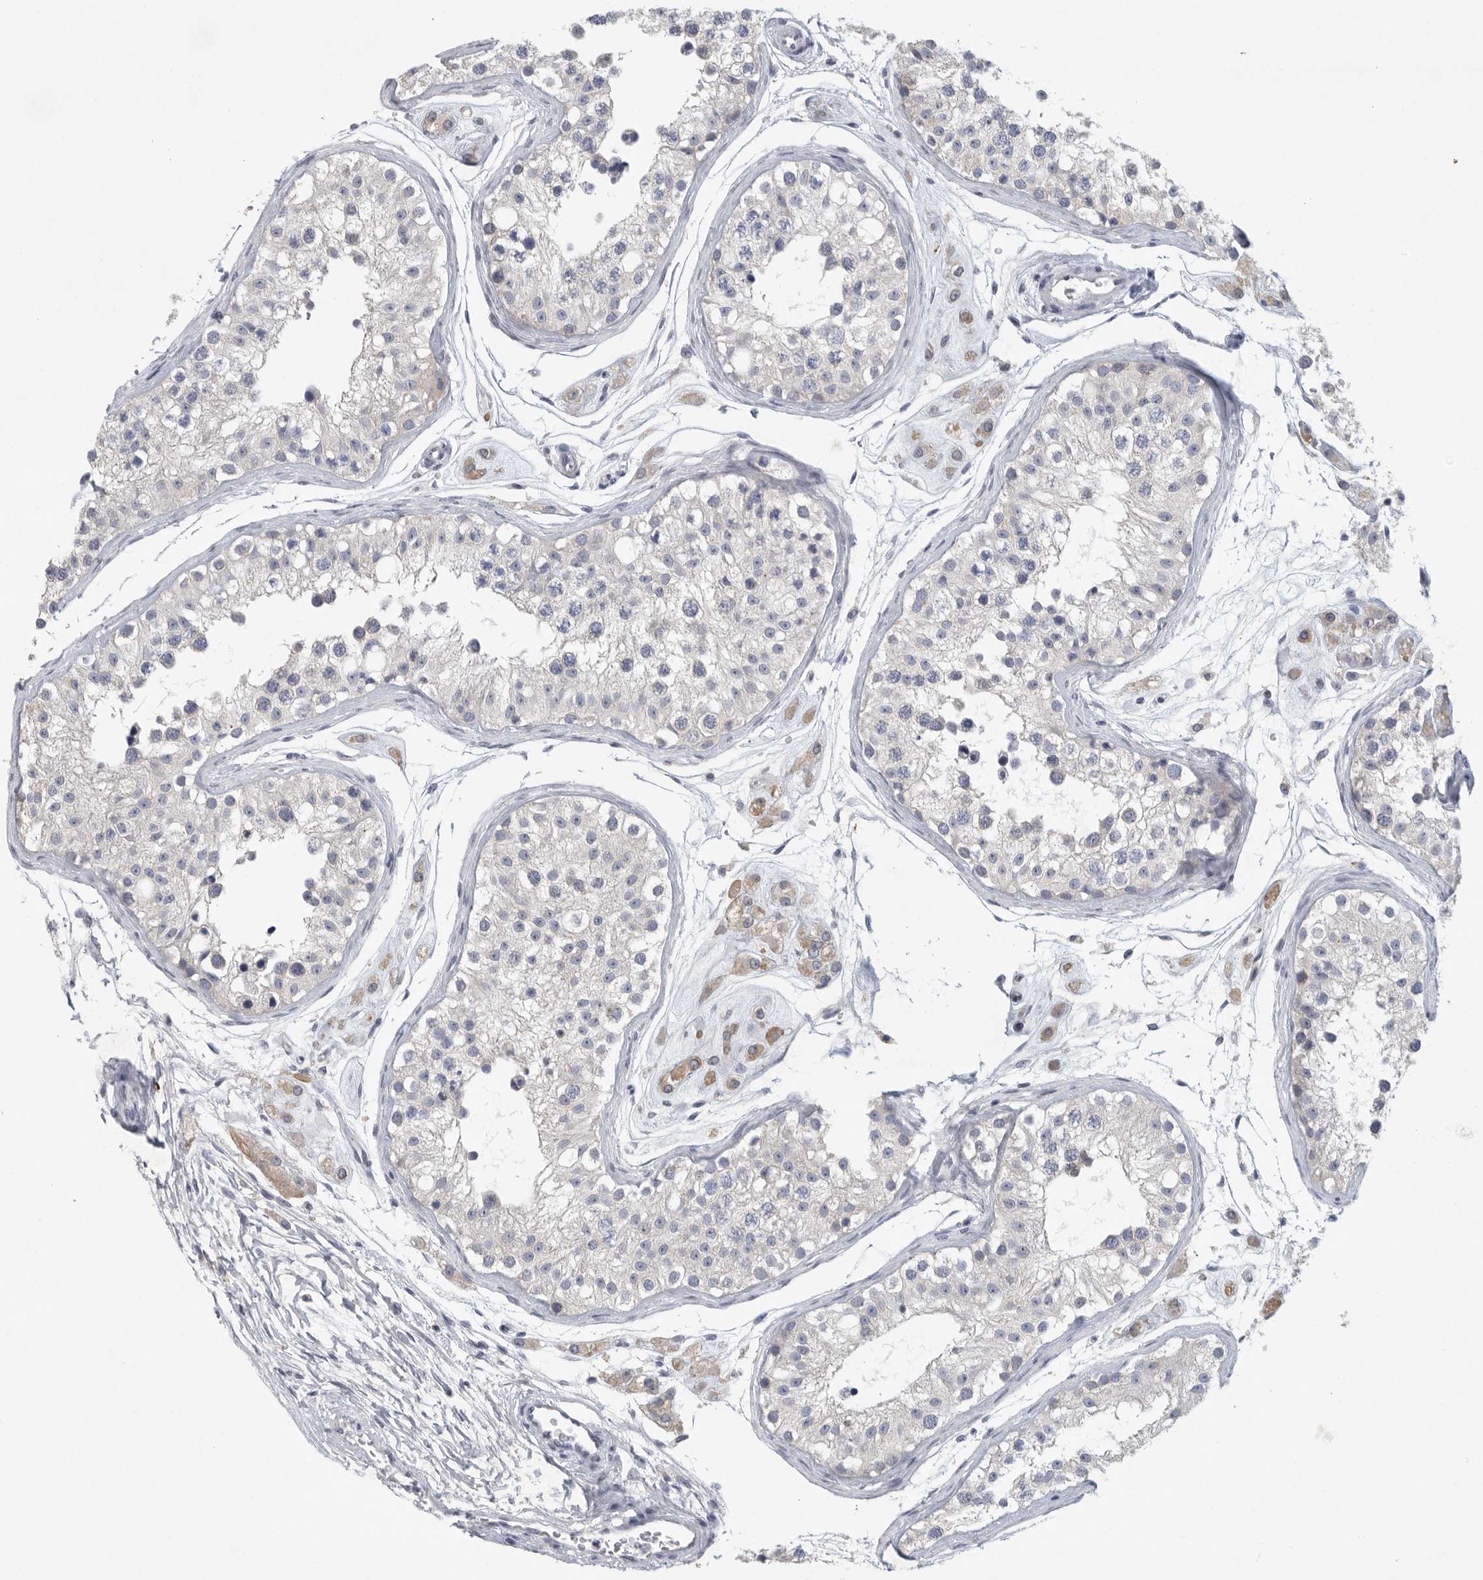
{"staining": {"intensity": "weak", "quantity": "<25%", "location": "cytoplasmic/membranous"}, "tissue": "testis", "cell_type": "Cells in seminiferous ducts", "image_type": "normal", "snomed": [{"axis": "morphology", "description": "Normal tissue, NOS"}, {"axis": "morphology", "description": "Adenocarcinoma, metastatic, NOS"}, {"axis": "topography", "description": "Testis"}], "caption": "This image is of normal testis stained with immunohistochemistry to label a protein in brown with the nuclei are counter-stained blue. There is no staining in cells in seminiferous ducts. The staining is performed using DAB (3,3'-diaminobenzidine) brown chromogen with nuclei counter-stained in using hematoxylin.", "gene": "TMEM69", "patient": {"sex": "male", "age": 26}}